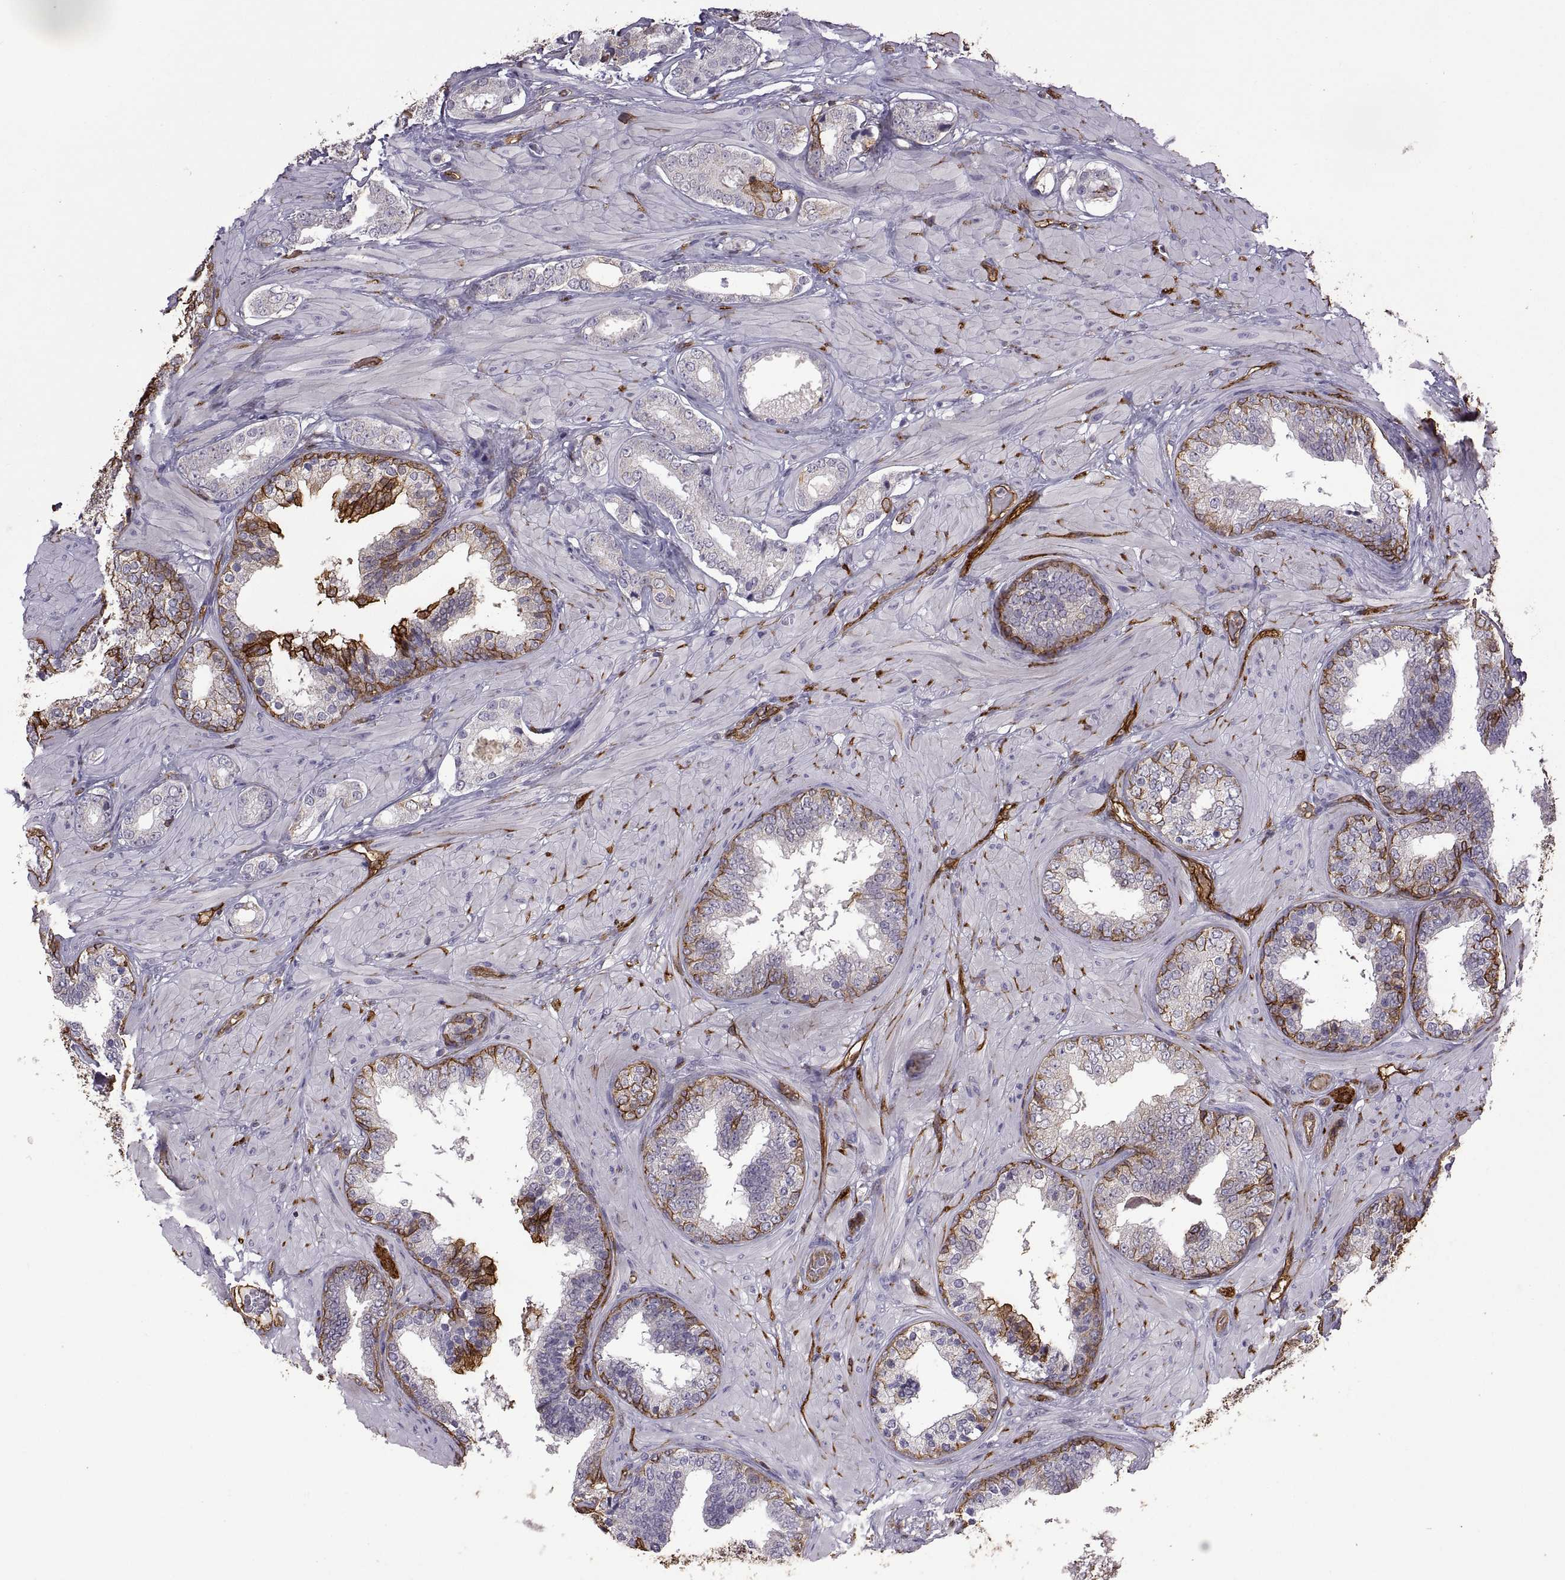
{"staining": {"intensity": "moderate", "quantity": "<25%", "location": "cytoplasmic/membranous"}, "tissue": "prostate cancer", "cell_type": "Tumor cells", "image_type": "cancer", "snomed": [{"axis": "morphology", "description": "Adenocarcinoma, Low grade"}, {"axis": "topography", "description": "Prostate"}], "caption": "Immunohistochemical staining of prostate cancer reveals low levels of moderate cytoplasmic/membranous protein positivity in about <25% of tumor cells. (Stains: DAB (3,3'-diaminobenzidine) in brown, nuclei in blue, Microscopy: brightfield microscopy at high magnification).", "gene": "S100A10", "patient": {"sex": "male", "age": 60}}